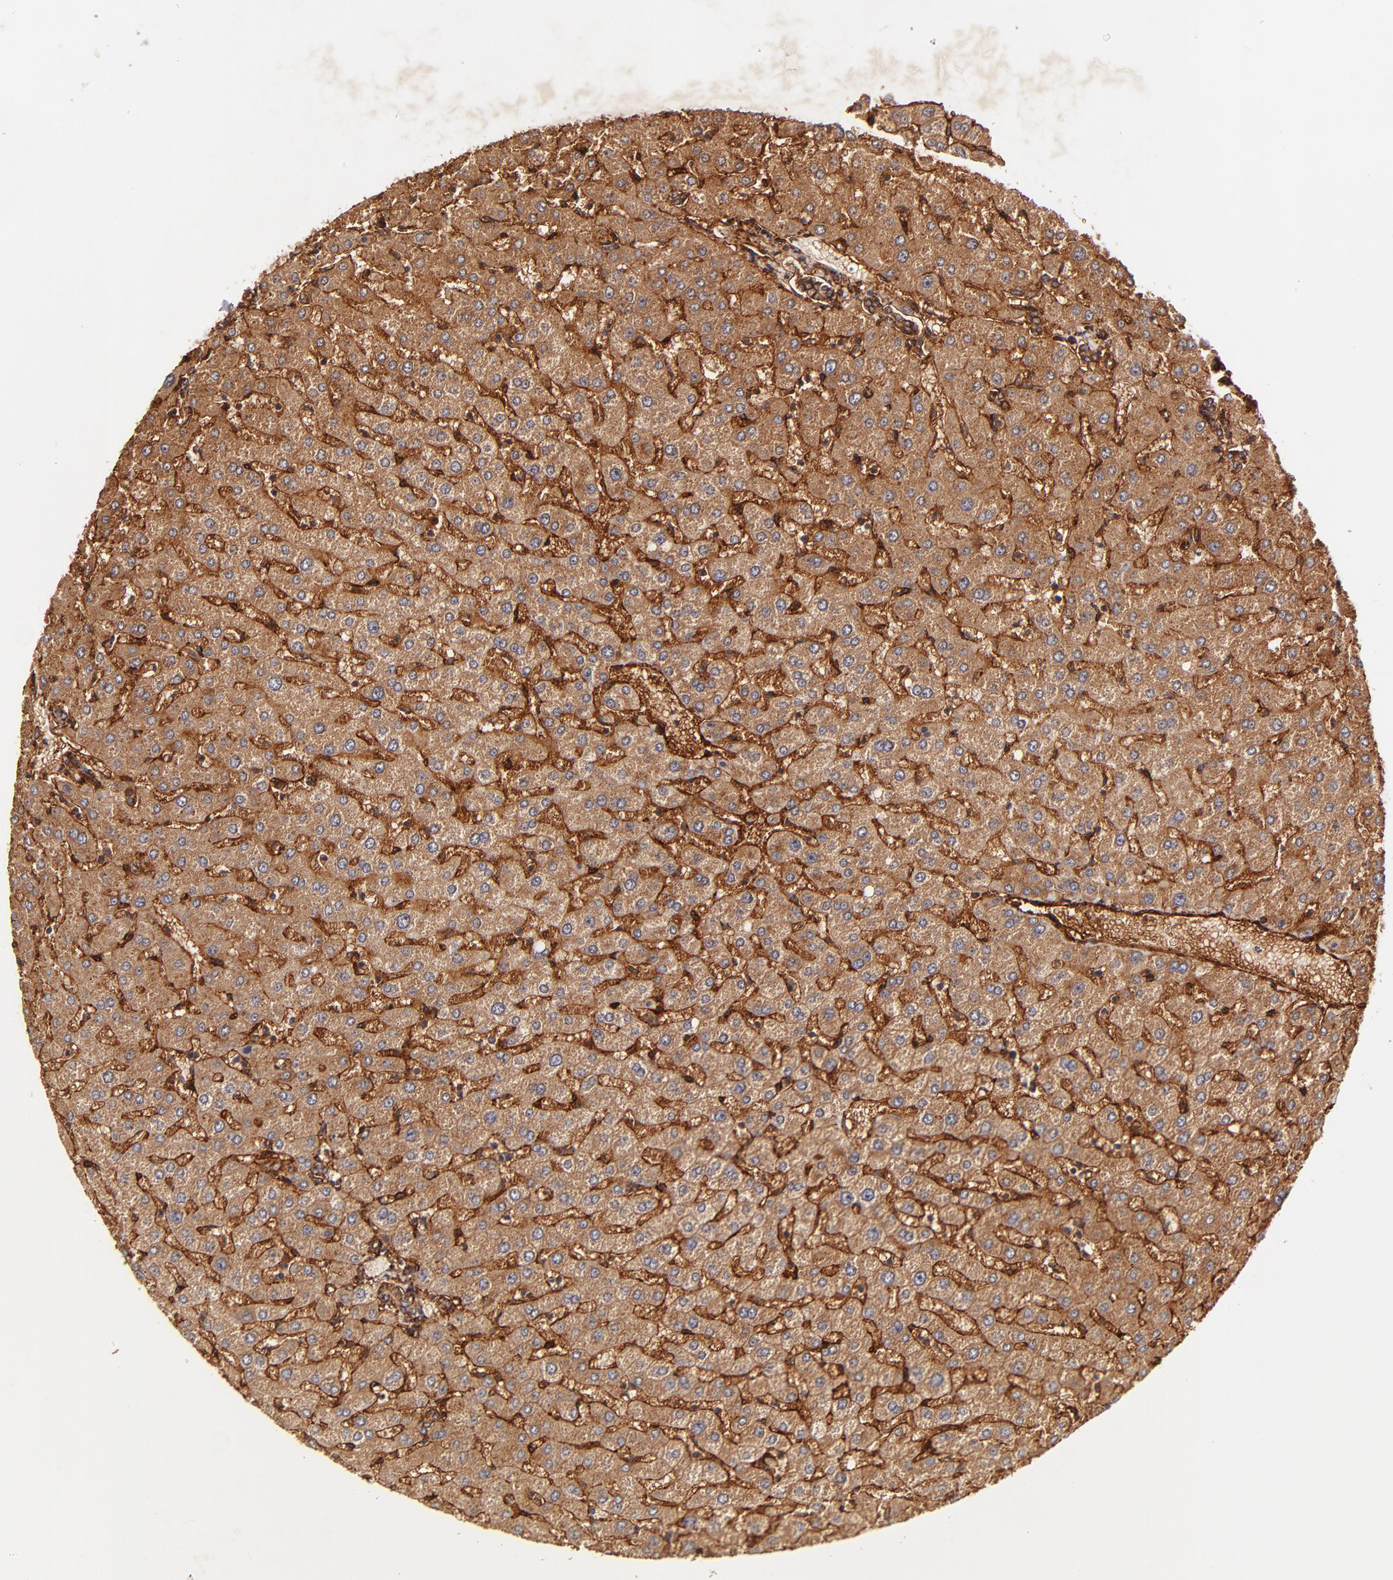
{"staining": {"intensity": "strong", "quantity": ">75%", "location": "cytoplasmic/membranous"}, "tissue": "liver", "cell_type": "Cholangiocytes", "image_type": "normal", "snomed": [{"axis": "morphology", "description": "Normal tissue, NOS"}, {"axis": "morphology", "description": "Fibrosis, NOS"}, {"axis": "topography", "description": "Liver"}], "caption": "DAB (3,3'-diaminobenzidine) immunohistochemical staining of normal liver displays strong cytoplasmic/membranous protein expression in about >75% of cholangiocytes.", "gene": "ITGB1", "patient": {"sex": "female", "age": 29}}